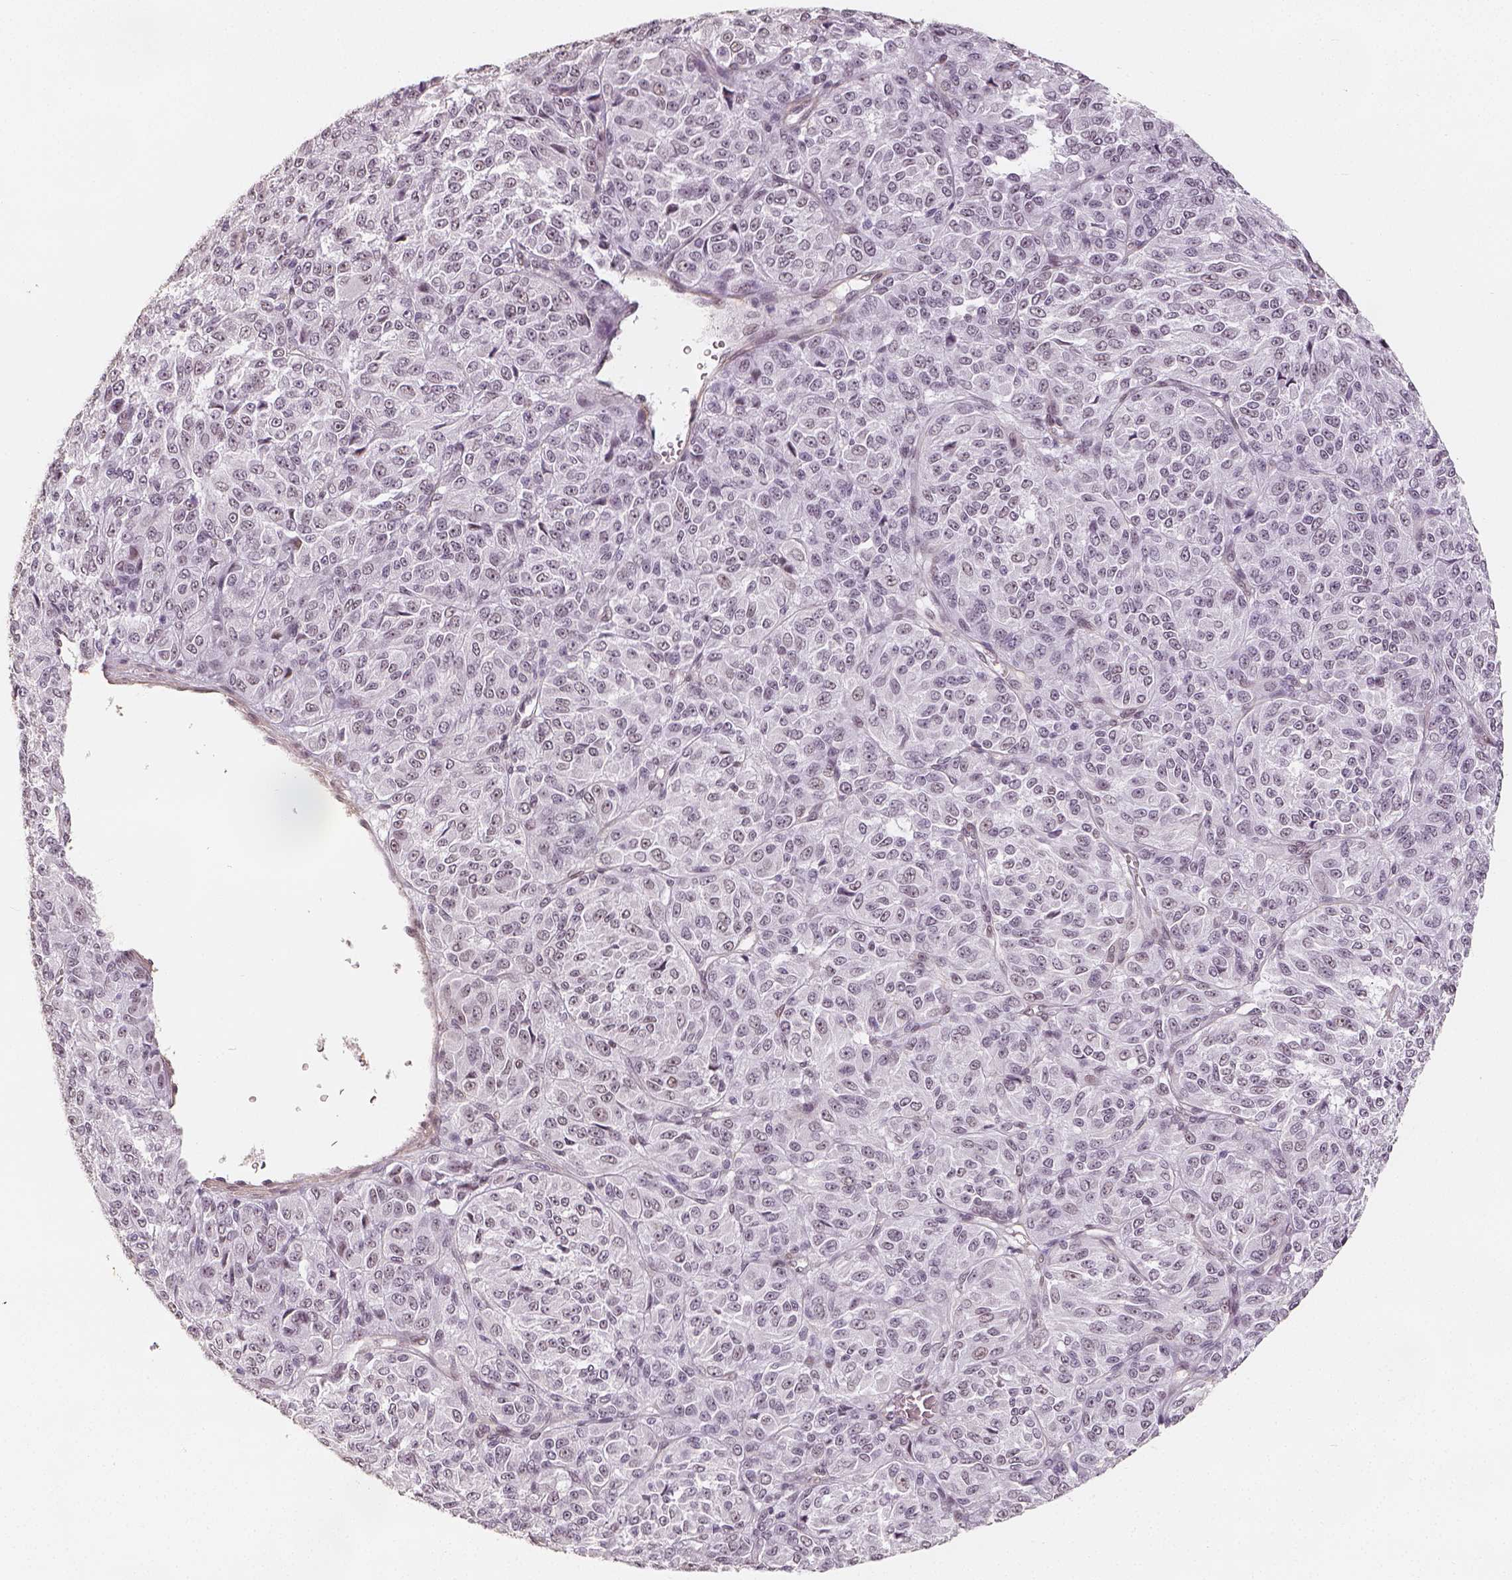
{"staining": {"intensity": "negative", "quantity": "none", "location": "none"}, "tissue": "melanoma", "cell_type": "Tumor cells", "image_type": "cancer", "snomed": [{"axis": "morphology", "description": "Malignant melanoma, Metastatic site"}, {"axis": "topography", "description": "Brain"}], "caption": "IHC of melanoma shows no positivity in tumor cells.", "gene": "HDAC1", "patient": {"sex": "female", "age": 56}}